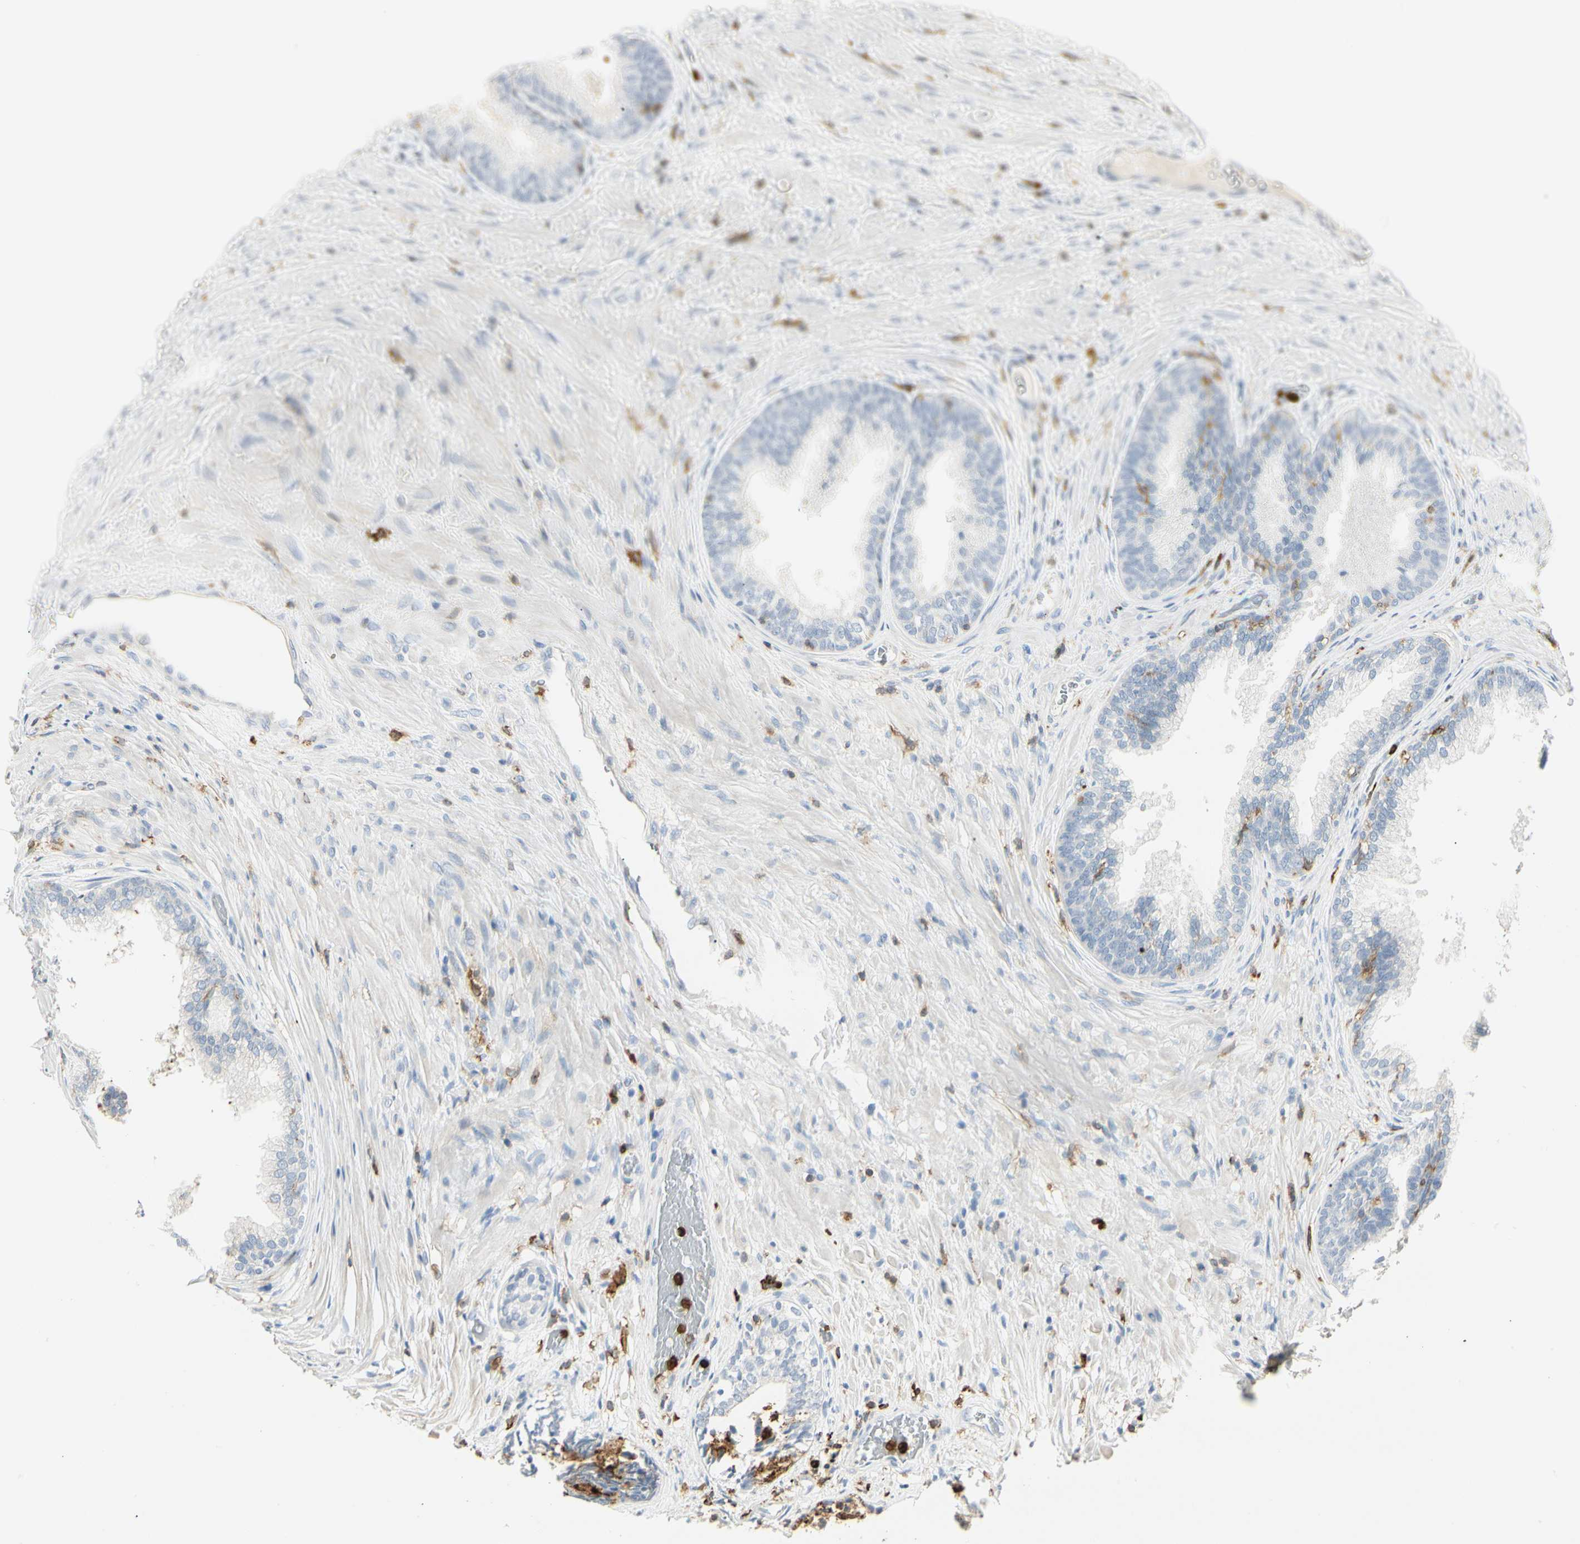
{"staining": {"intensity": "negative", "quantity": "none", "location": "none"}, "tissue": "prostate", "cell_type": "Glandular cells", "image_type": "normal", "snomed": [{"axis": "morphology", "description": "Normal tissue, NOS"}, {"axis": "topography", "description": "Prostate"}], "caption": "Prostate stained for a protein using IHC displays no staining glandular cells.", "gene": "ITGB2", "patient": {"sex": "male", "age": 76}}